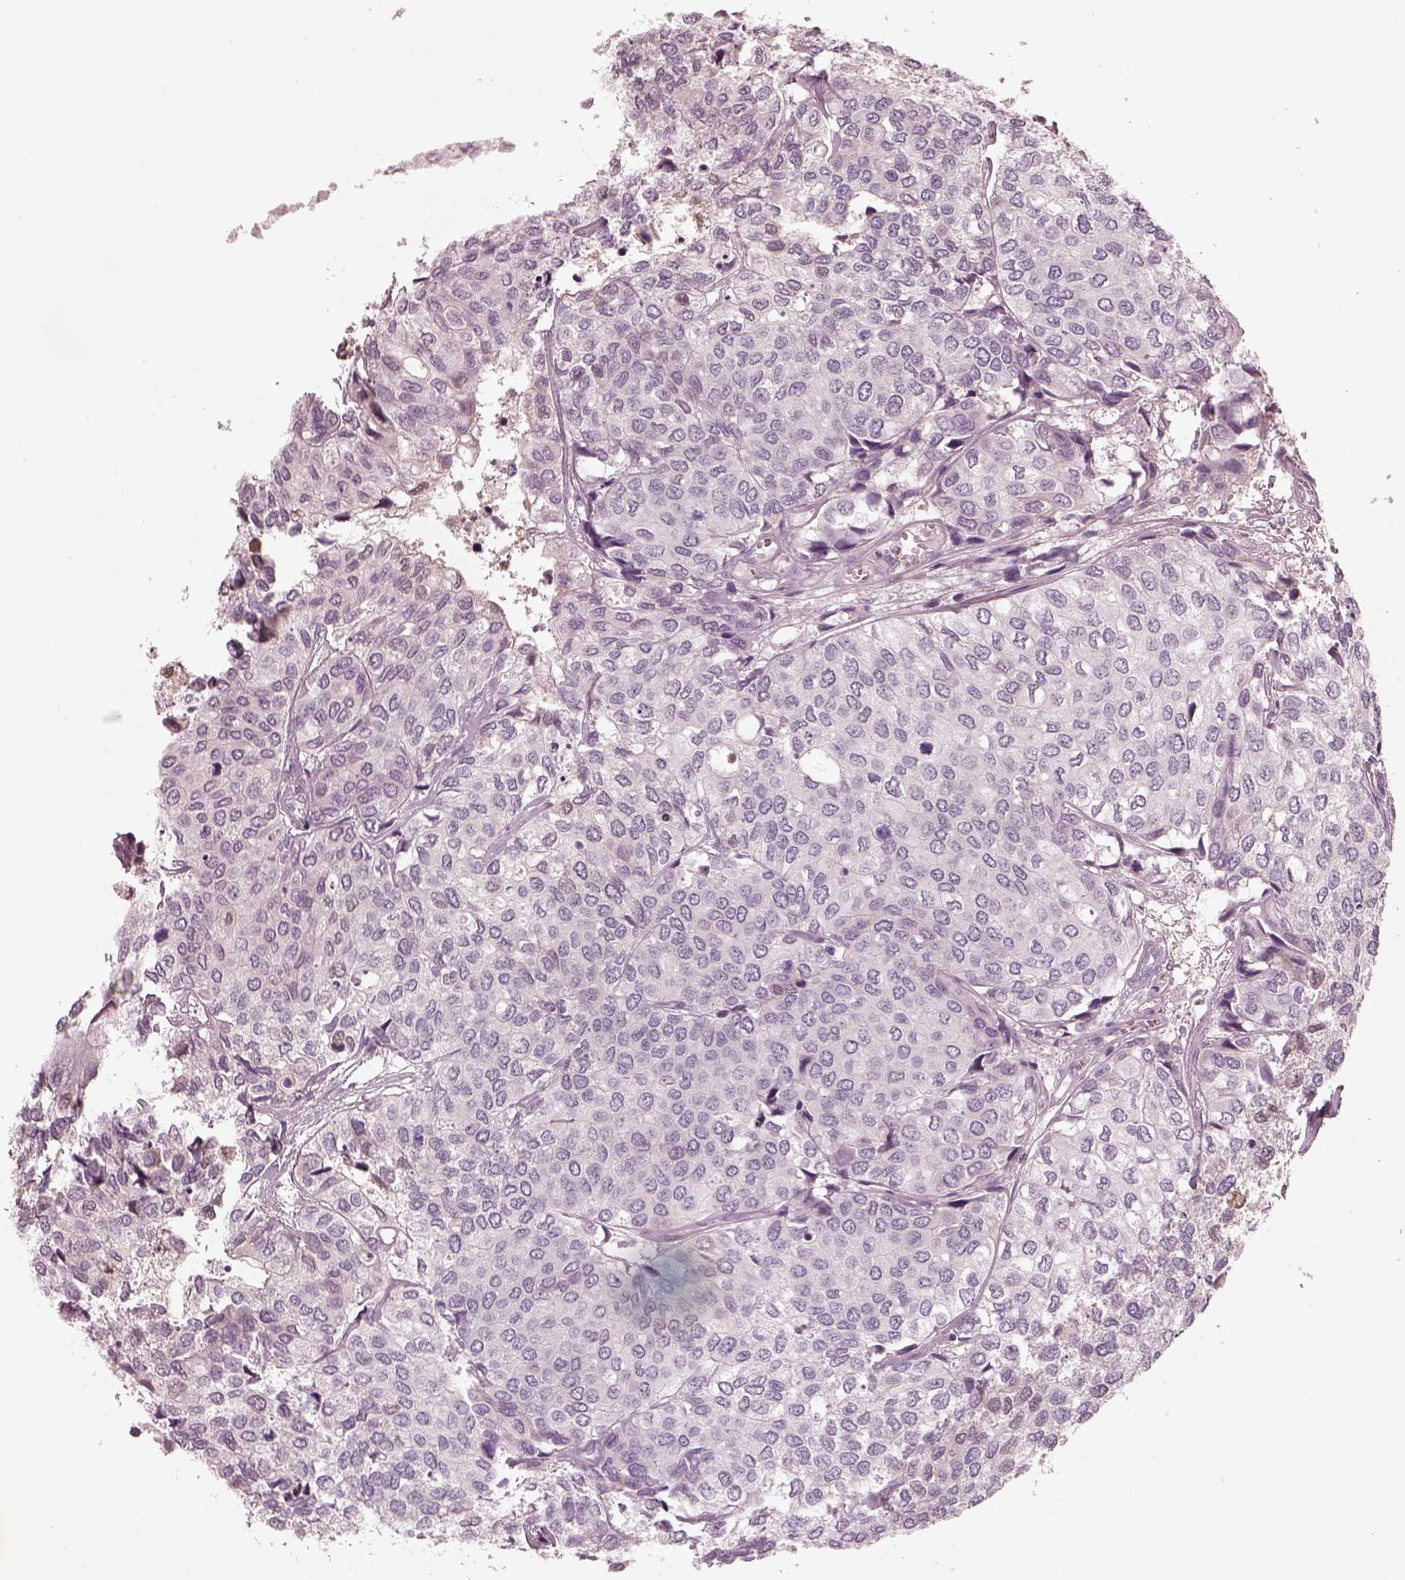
{"staining": {"intensity": "negative", "quantity": "none", "location": "none"}, "tissue": "urothelial cancer", "cell_type": "Tumor cells", "image_type": "cancer", "snomed": [{"axis": "morphology", "description": "Urothelial carcinoma, High grade"}, {"axis": "topography", "description": "Urinary bladder"}], "caption": "Image shows no significant protein staining in tumor cells of urothelial cancer.", "gene": "SDCBP2", "patient": {"sex": "male", "age": 73}}